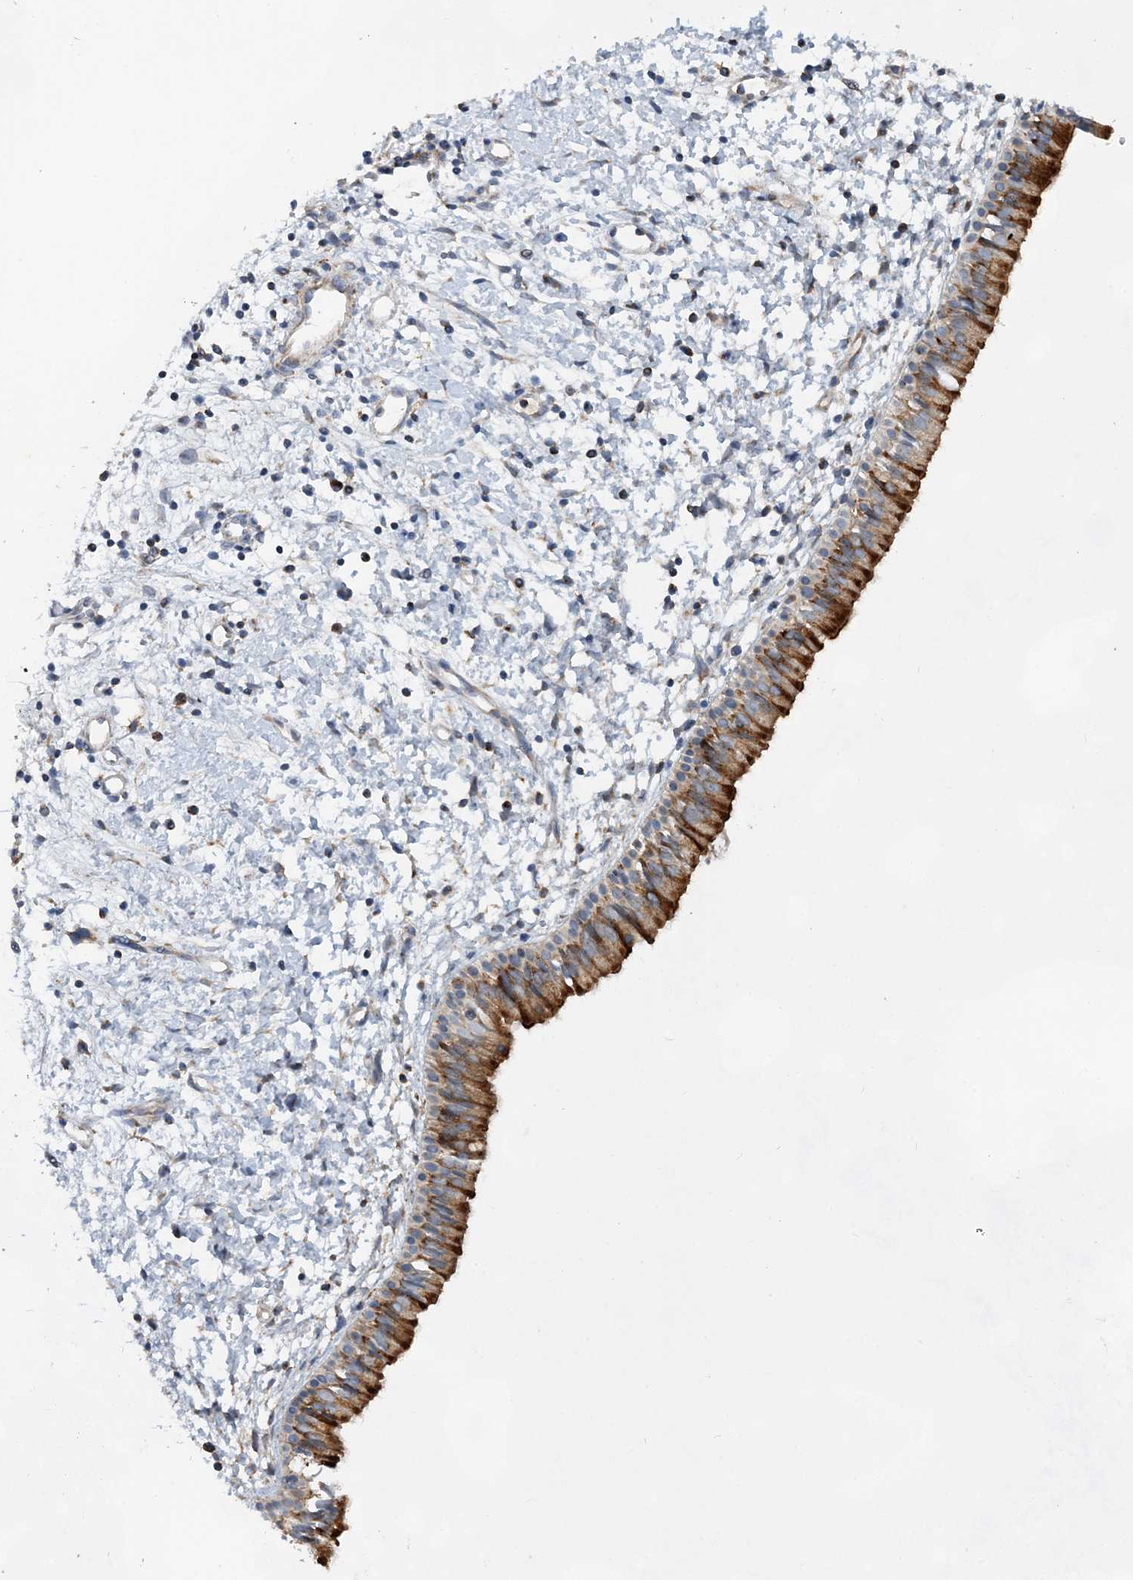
{"staining": {"intensity": "moderate", "quantity": ">75%", "location": "cytoplasmic/membranous"}, "tissue": "nasopharynx", "cell_type": "Respiratory epithelial cells", "image_type": "normal", "snomed": [{"axis": "morphology", "description": "Normal tissue, NOS"}, {"axis": "topography", "description": "Nasopharynx"}], "caption": "Immunohistochemical staining of benign human nasopharynx reveals moderate cytoplasmic/membranous protein positivity in about >75% of respiratory epithelial cells.", "gene": "TRAPPC13", "patient": {"sex": "male", "age": 22}}